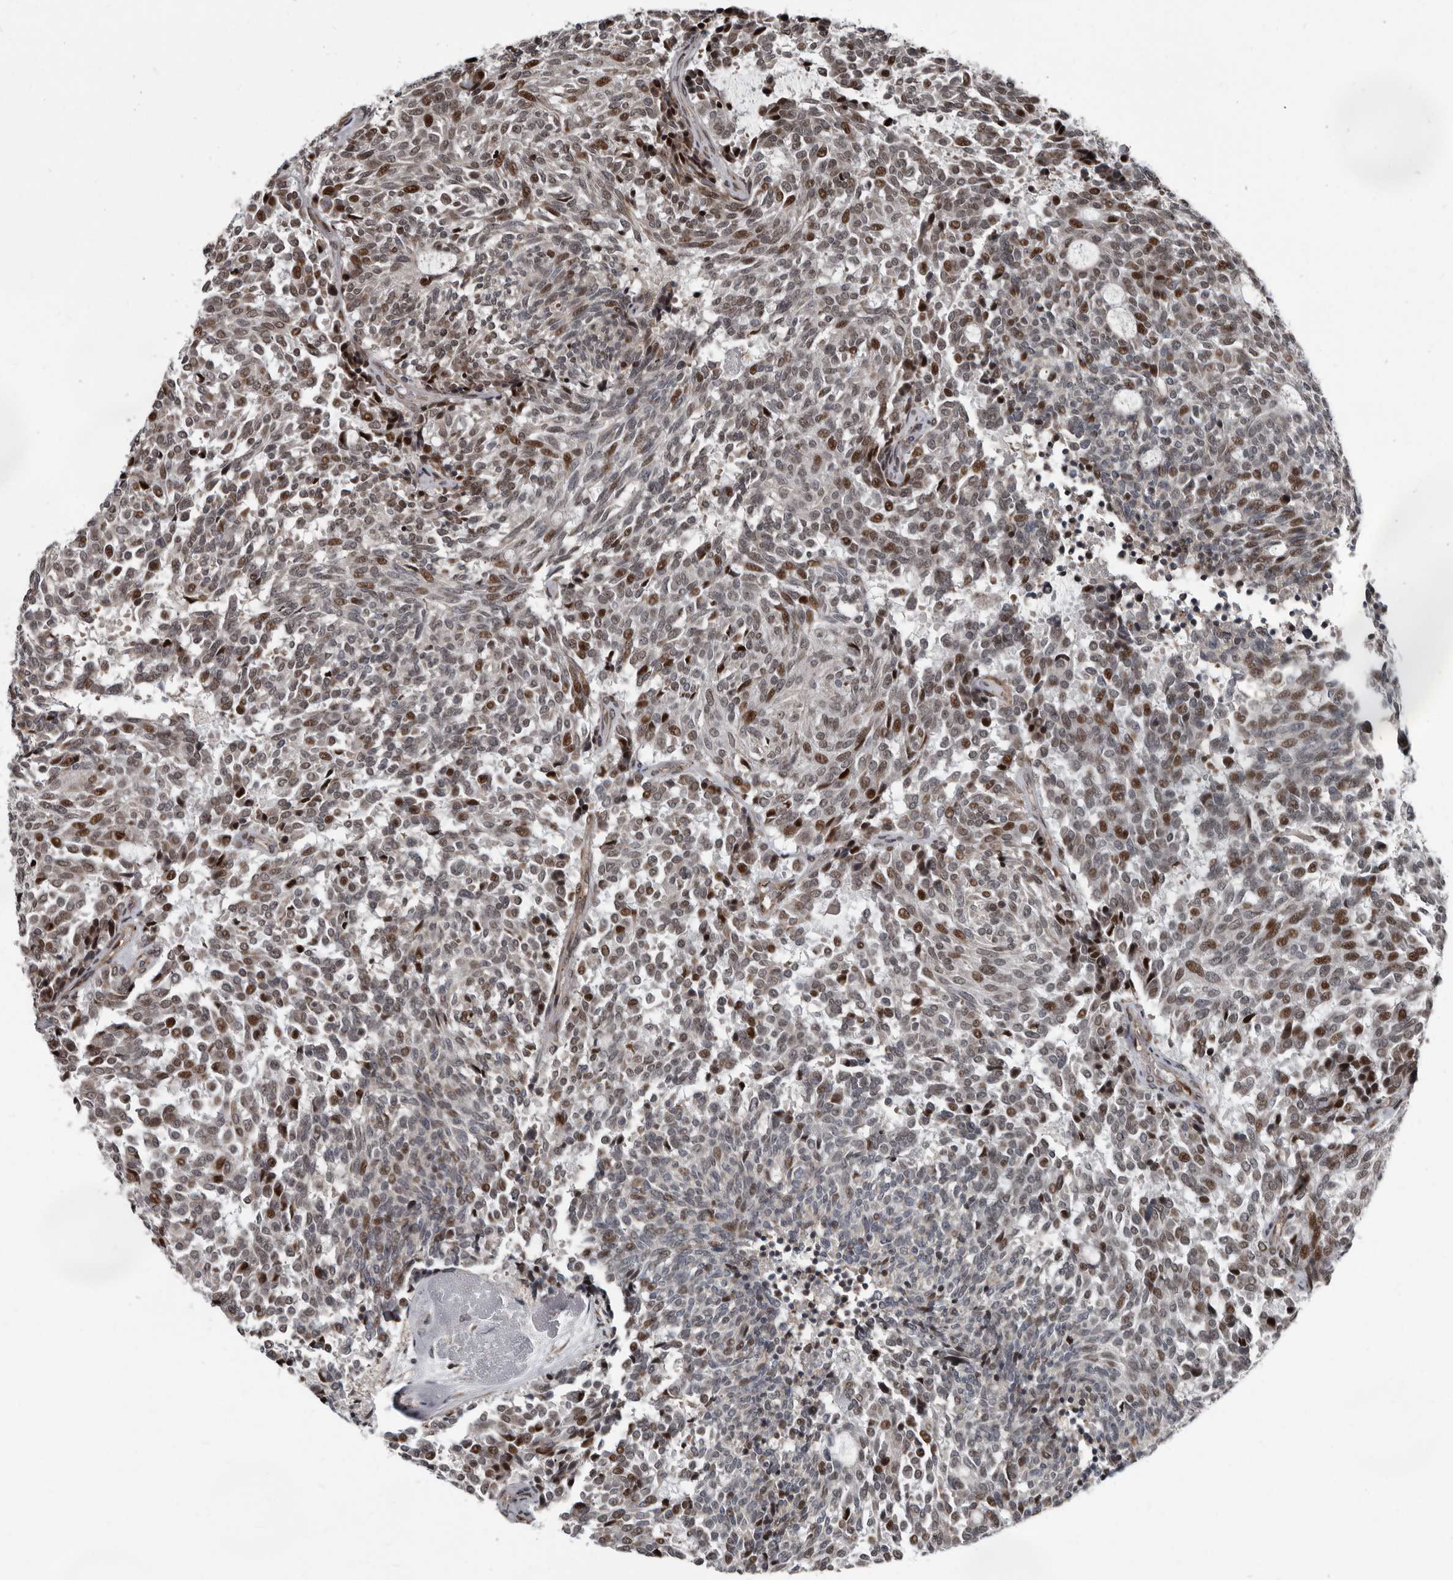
{"staining": {"intensity": "moderate", "quantity": "25%-75%", "location": "nuclear"}, "tissue": "carcinoid", "cell_type": "Tumor cells", "image_type": "cancer", "snomed": [{"axis": "morphology", "description": "Carcinoid, malignant, NOS"}, {"axis": "topography", "description": "Pancreas"}], "caption": "Immunohistochemistry (IHC) staining of malignant carcinoid, which reveals medium levels of moderate nuclear expression in about 25%-75% of tumor cells indicating moderate nuclear protein expression. The staining was performed using DAB (3,3'-diaminobenzidine) (brown) for protein detection and nuclei were counterstained in hematoxylin (blue).", "gene": "CHD1L", "patient": {"sex": "female", "age": 54}}